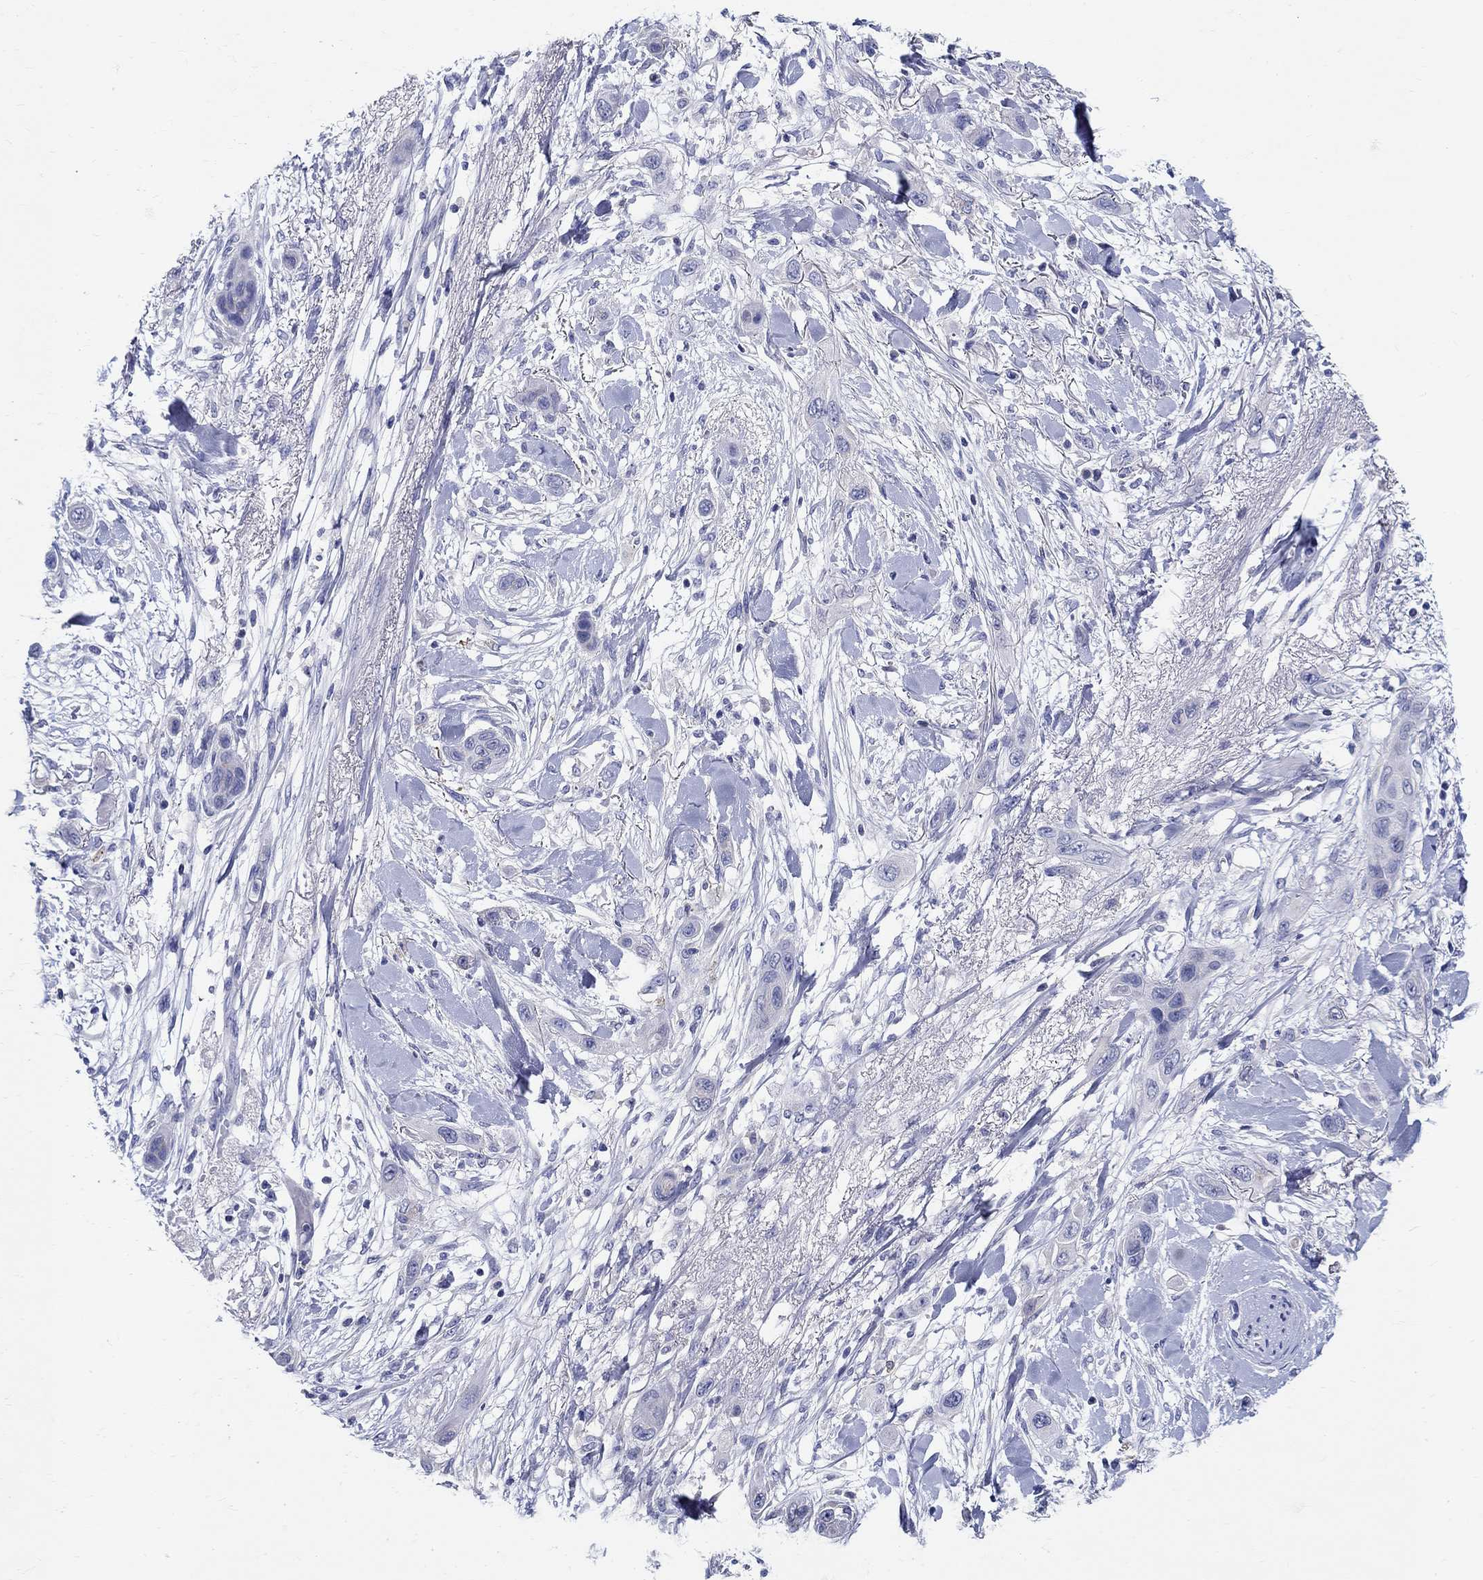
{"staining": {"intensity": "negative", "quantity": "none", "location": "none"}, "tissue": "skin cancer", "cell_type": "Tumor cells", "image_type": "cancer", "snomed": [{"axis": "morphology", "description": "Squamous cell carcinoma, NOS"}, {"axis": "topography", "description": "Skin"}], "caption": "DAB immunohistochemical staining of skin cancer demonstrates no significant staining in tumor cells.", "gene": "CRYGD", "patient": {"sex": "male", "age": 79}}